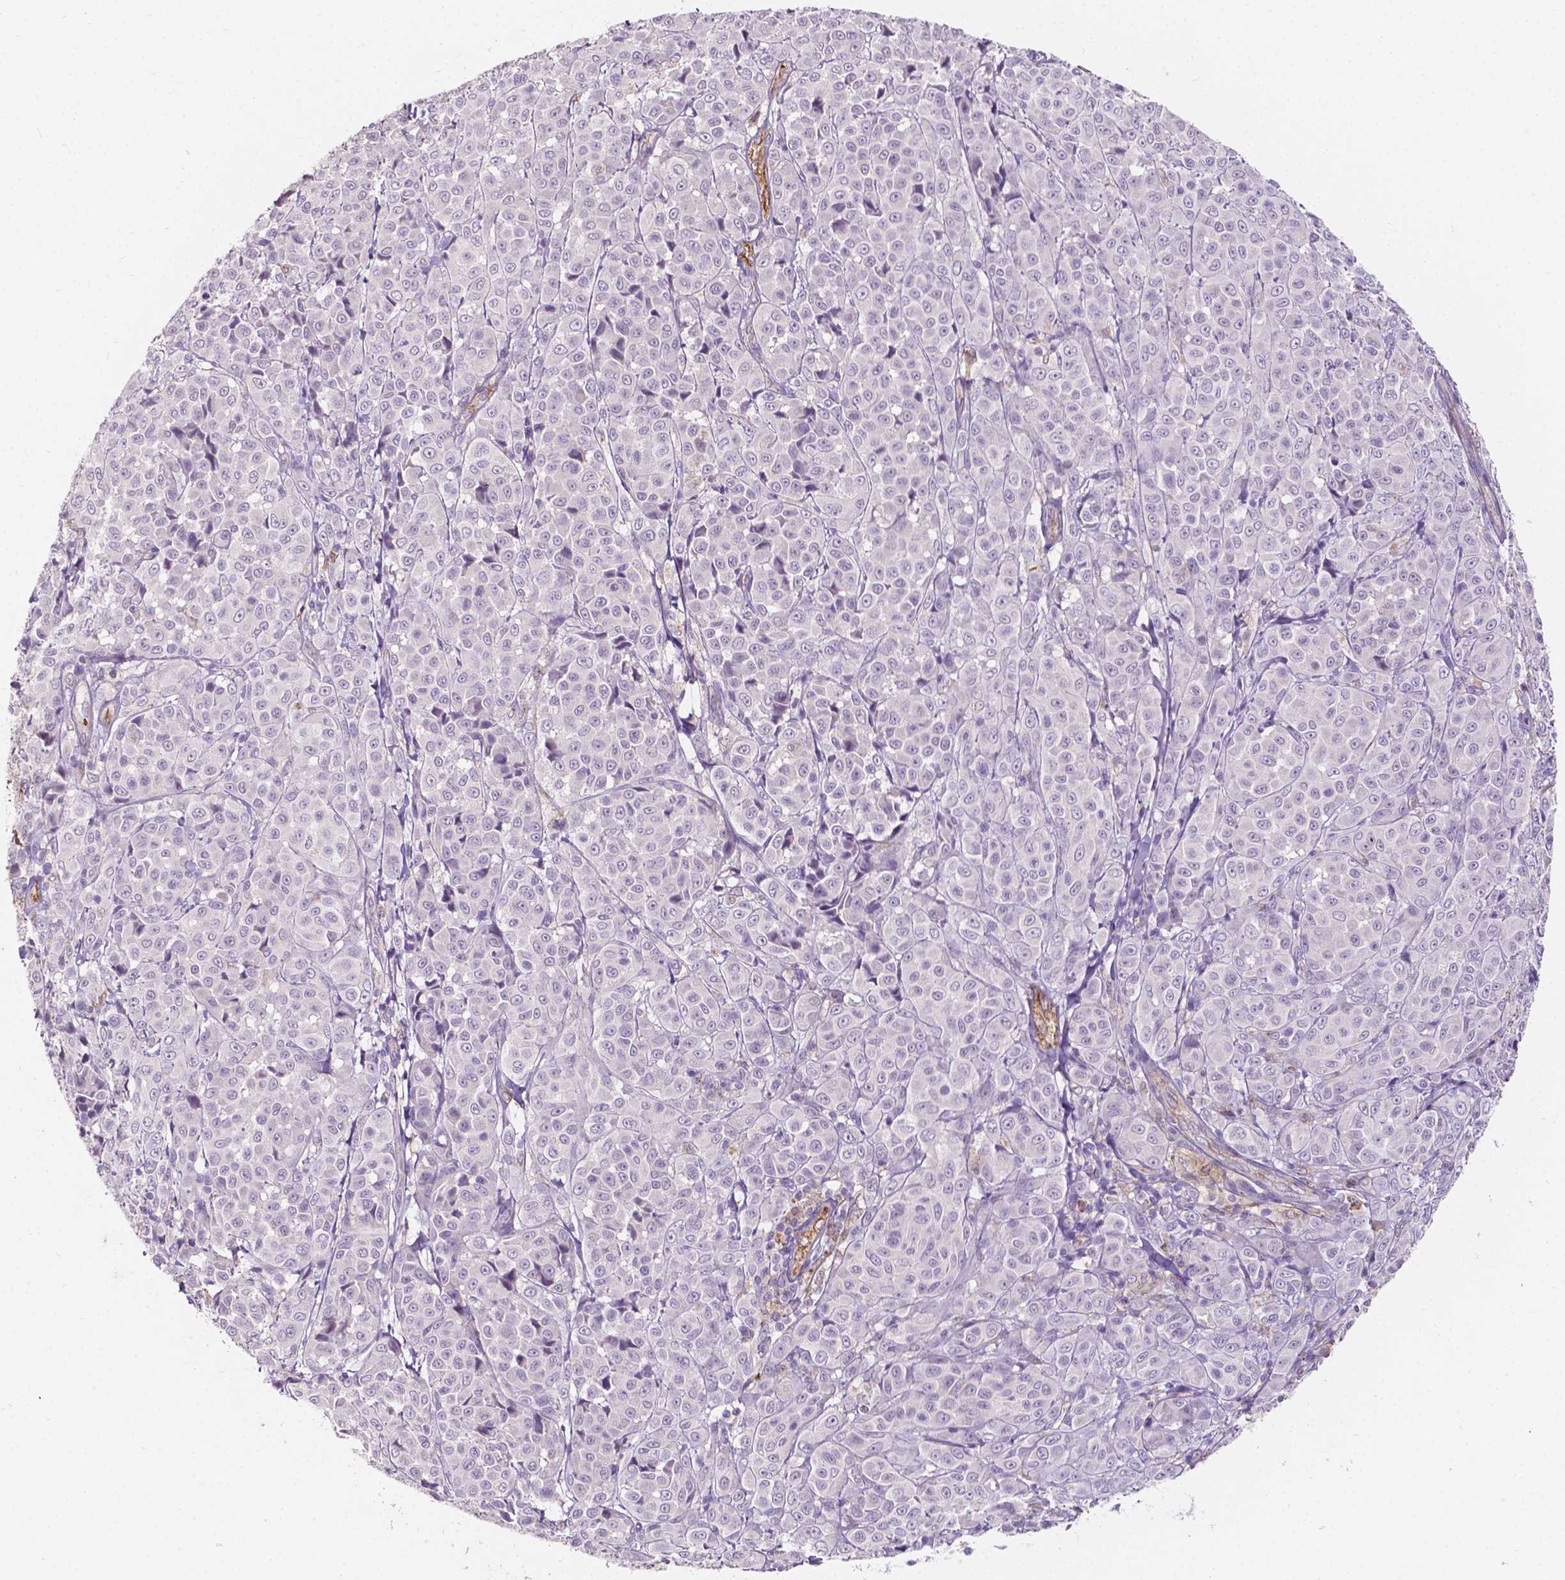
{"staining": {"intensity": "negative", "quantity": "none", "location": "none"}, "tissue": "melanoma", "cell_type": "Tumor cells", "image_type": "cancer", "snomed": [{"axis": "morphology", "description": "Malignant melanoma, NOS"}, {"axis": "topography", "description": "Skin"}], "caption": "Immunohistochemistry (IHC) image of neoplastic tissue: melanoma stained with DAB displays no significant protein staining in tumor cells. Brightfield microscopy of immunohistochemistry stained with DAB (3,3'-diaminobenzidine) (brown) and hematoxylin (blue), captured at high magnification.", "gene": "SLC22A4", "patient": {"sex": "male", "age": 89}}